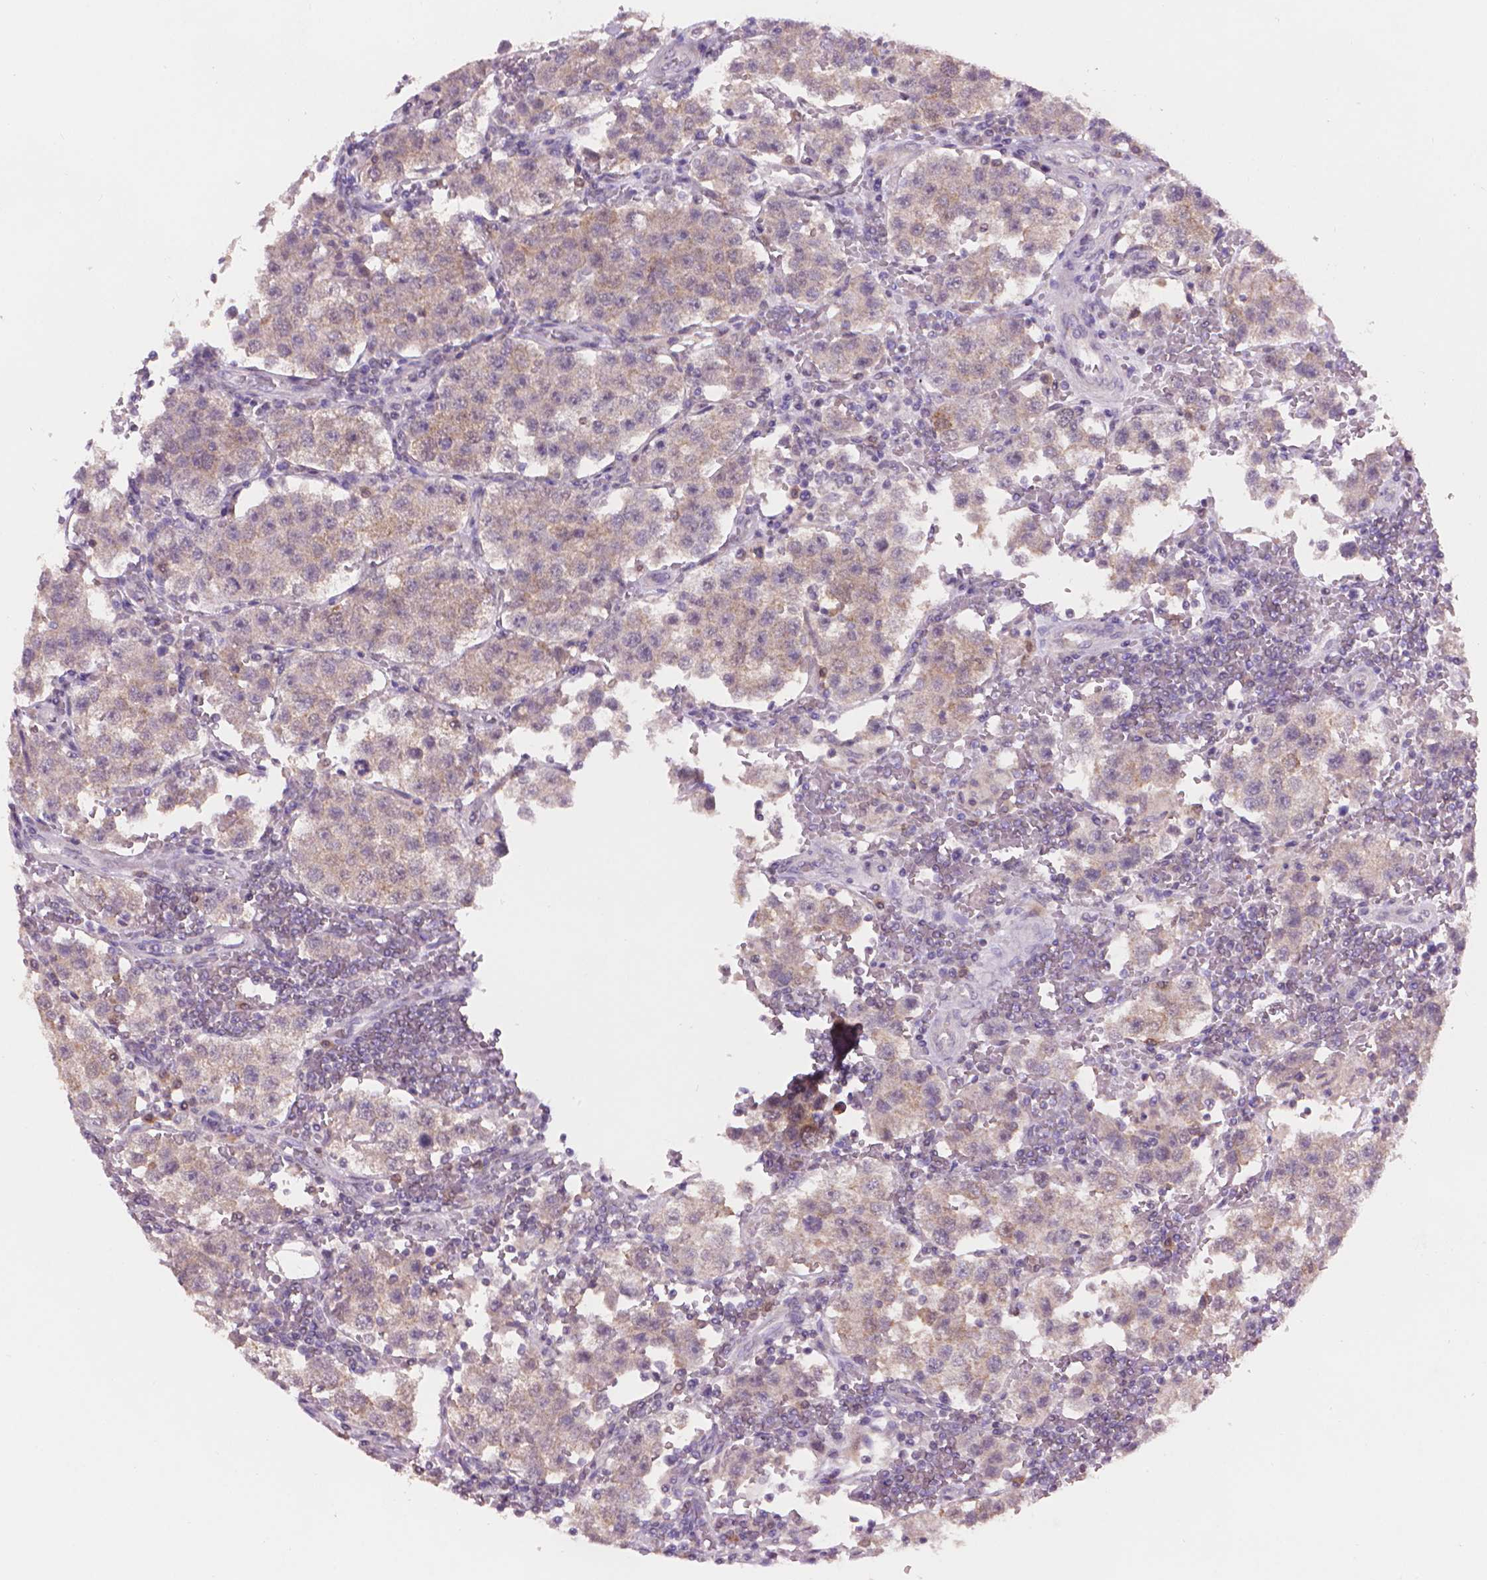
{"staining": {"intensity": "weak", "quantity": "<25%", "location": "cytoplasmic/membranous"}, "tissue": "testis cancer", "cell_type": "Tumor cells", "image_type": "cancer", "snomed": [{"axis": "morphology", "description": "Seminoma, NOS"}, {"axis": "topography", "description": "Testis"}], "caption": "This image is of testis cancer stained with immunohistochemistry to label a protein in brown with the nuclei are counter-stained blue. There is no positivity in tumor cells.", "gene": "ENO2", "patient": {"sex": "male", "age": 37}}